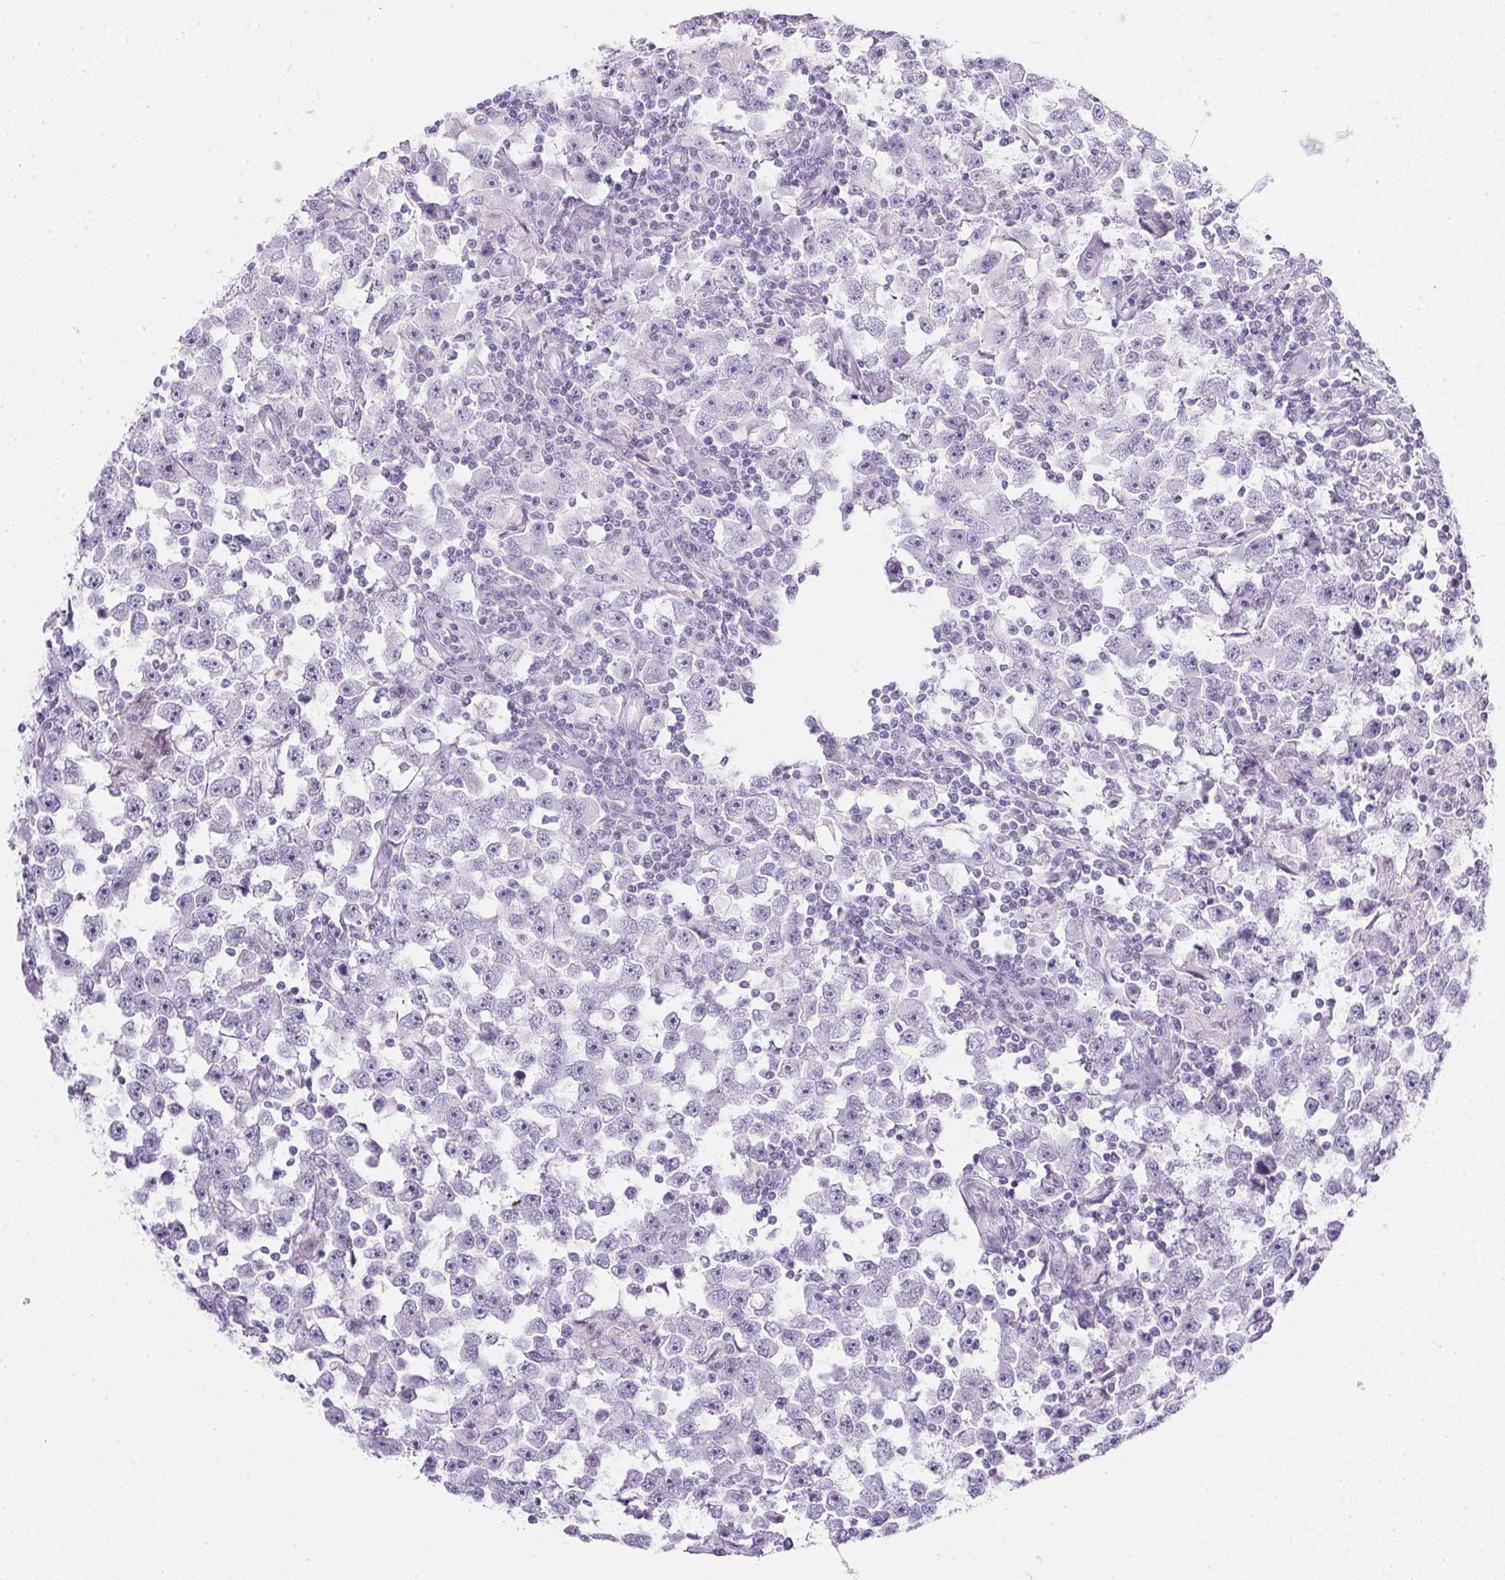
{"staining": {"intensity": "negative", "quantity": "none", "location": "none"}, "tissue": "testis cancer", "cell_type": "Tumor cells", "image_type": "cancer", "snomed": [{"axis": "morphology", "description": "Seminoma, NOS"}, {"axis": "topography", "description": "Testis"}], "caption": "The photomicrograph shows no staining of tumor cells in testis cancer (seminoma).", "gene": "CPB1", "patient": {"sex": "male", "age": 33}}